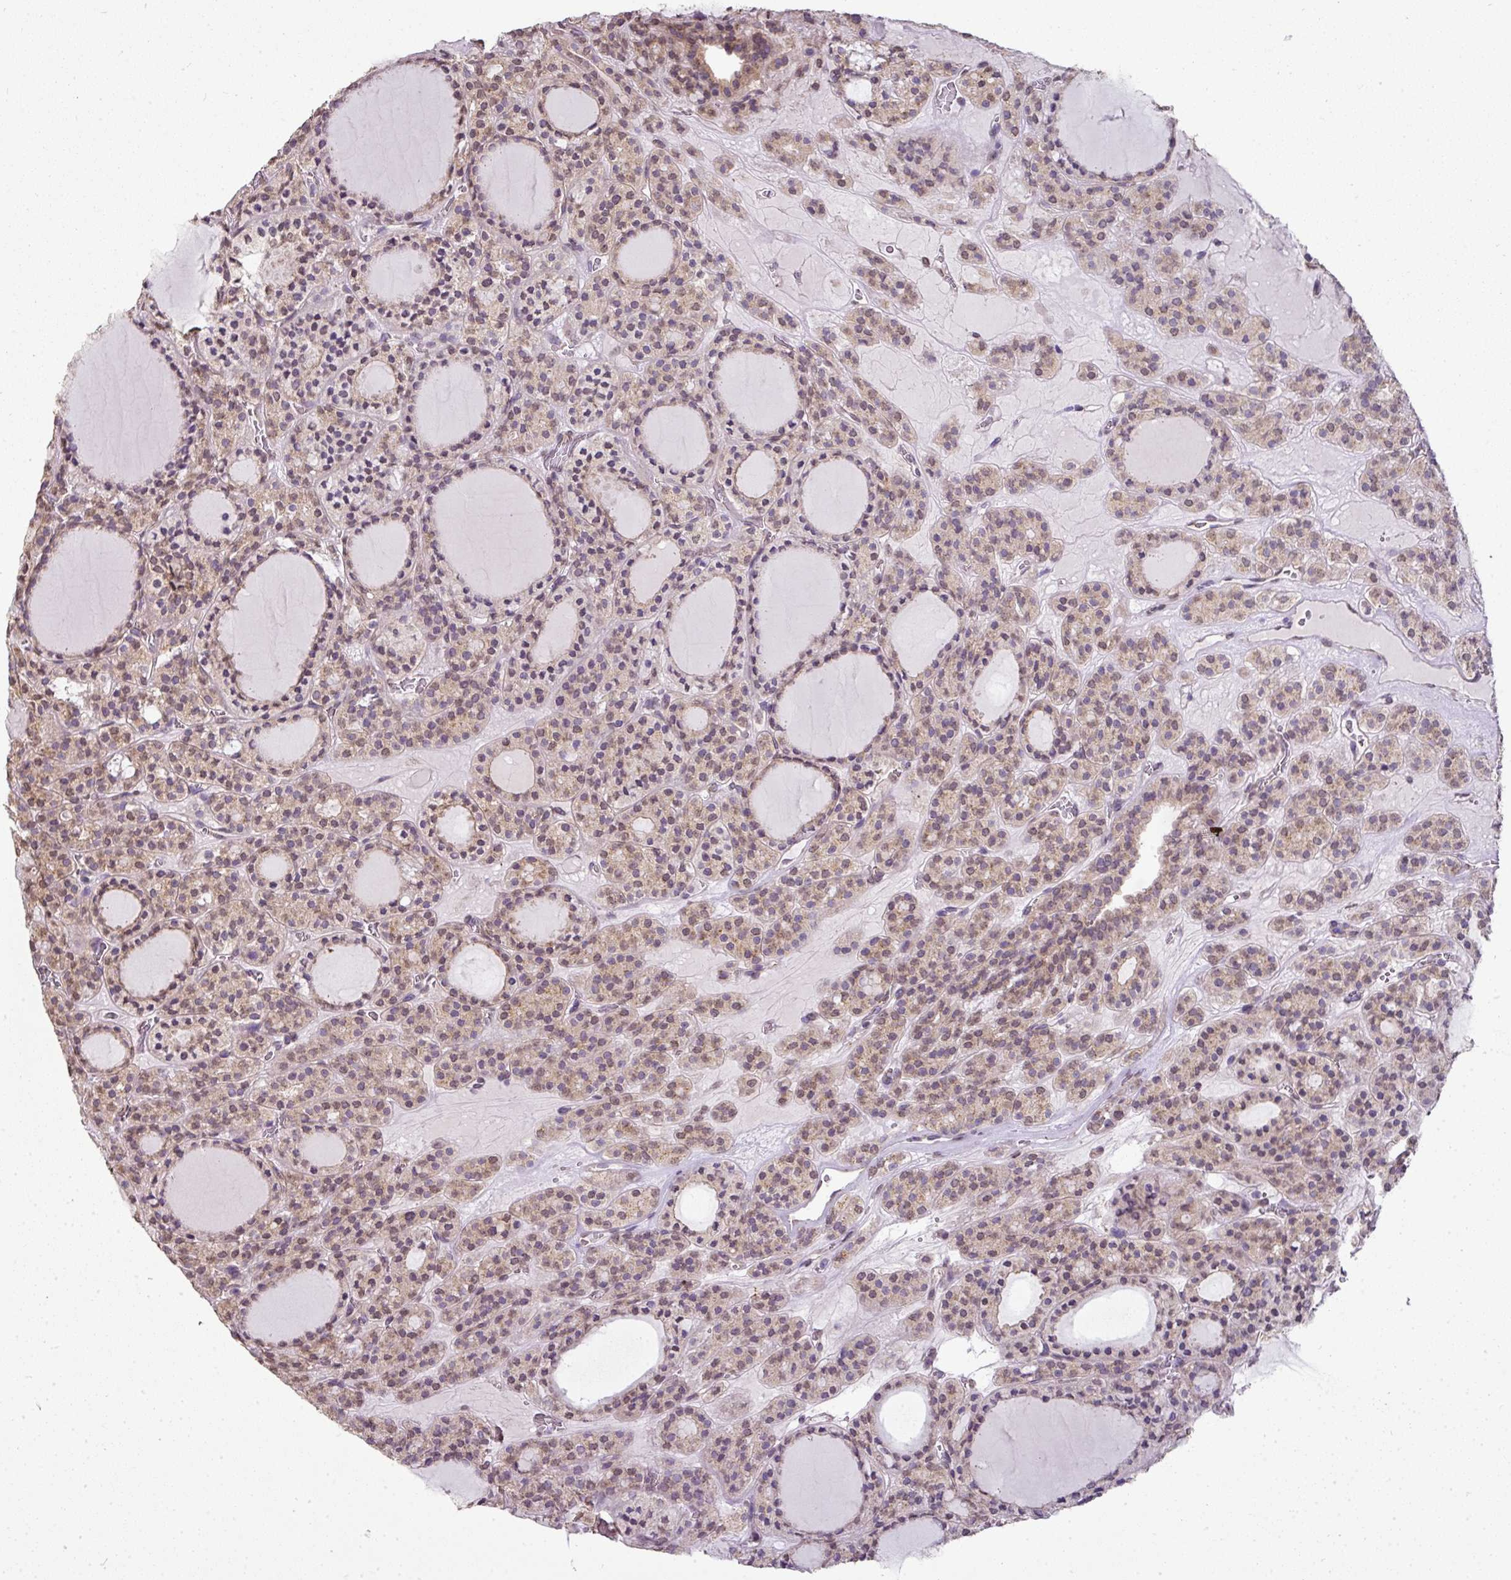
{"staining": {"intensity": "moderate", "quantity": ">75%", "location": "cytoplasmic/membranous,nuclear"}, "tissue": "thyroid cancer", "cell_type": "Tumor cells", "image_type": "cancer", "snomed": [{"axis": "morphology", "description": "Follicular adenoma carcinoma, NOS"}, {"axis": "topography", "description": "Thyroid gland"}], "caption": "Thyroid cancer (follicular adenoma carcinoma) stained with a protein marker demonstrates moderate staining in tumor cells.", "gene": "JPH2", "patient": {"sex": "female", "age": 63}}